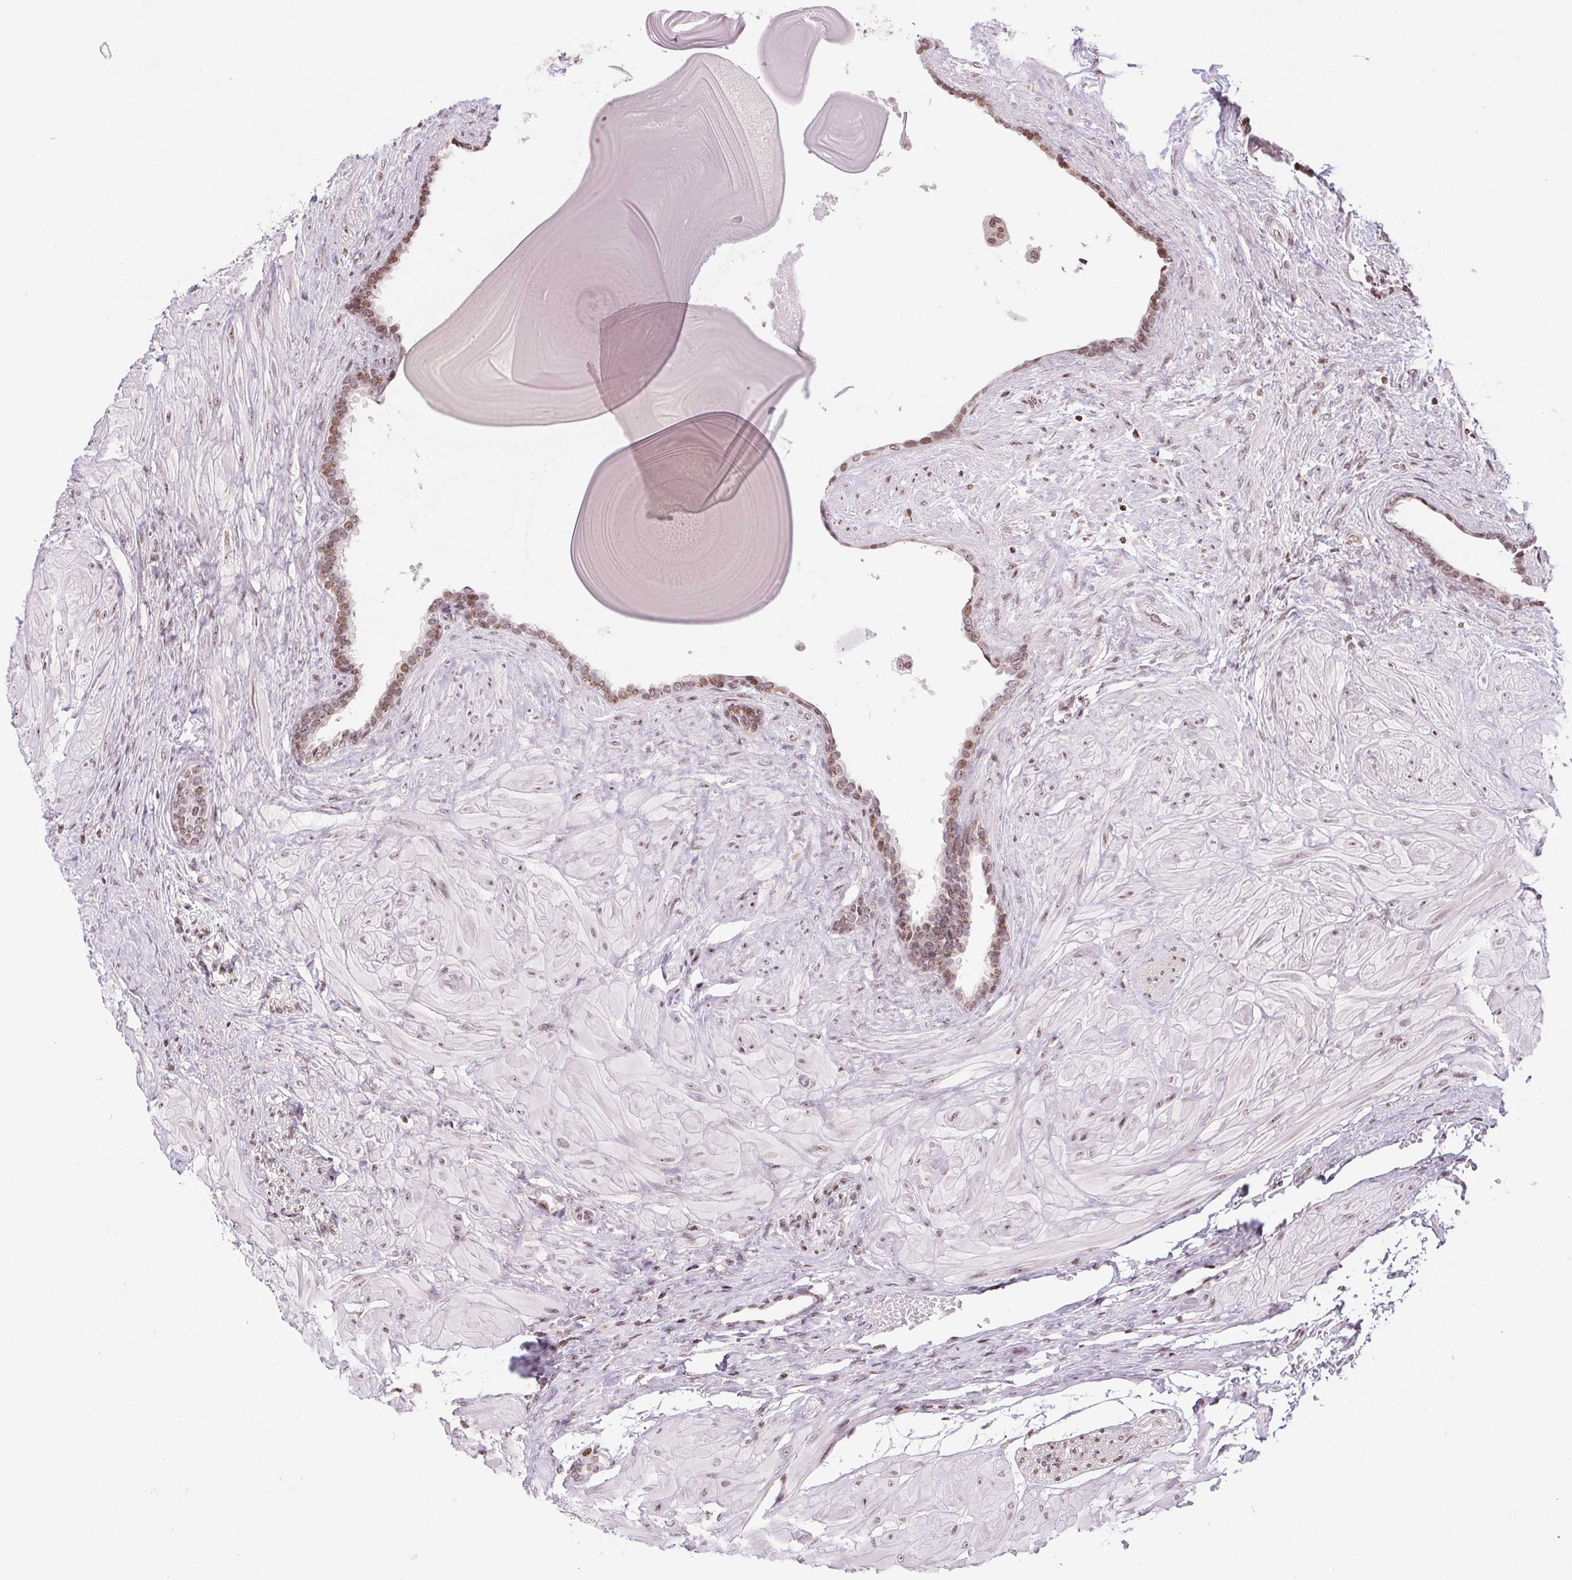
{"staining": {"intensity": "moderate", "quantity": "25%-75%", "location": "nuclear"}, "tissue": "seminal vesicle", "cell_type": "Glandular cells", "image_type": "normal", "snomed": [{"axis": "morphology", "description": "Normal tissue, NOS"}, {"axis": "topography", "description": "Seminal veicle"}], "caption": "A histopathology image of seminal vesicle stained for a protein exhibits moderate nuclear brown staining in glandular cells.", "gene": "RNF181", "patient": {"sex": "male", "age": 57}}